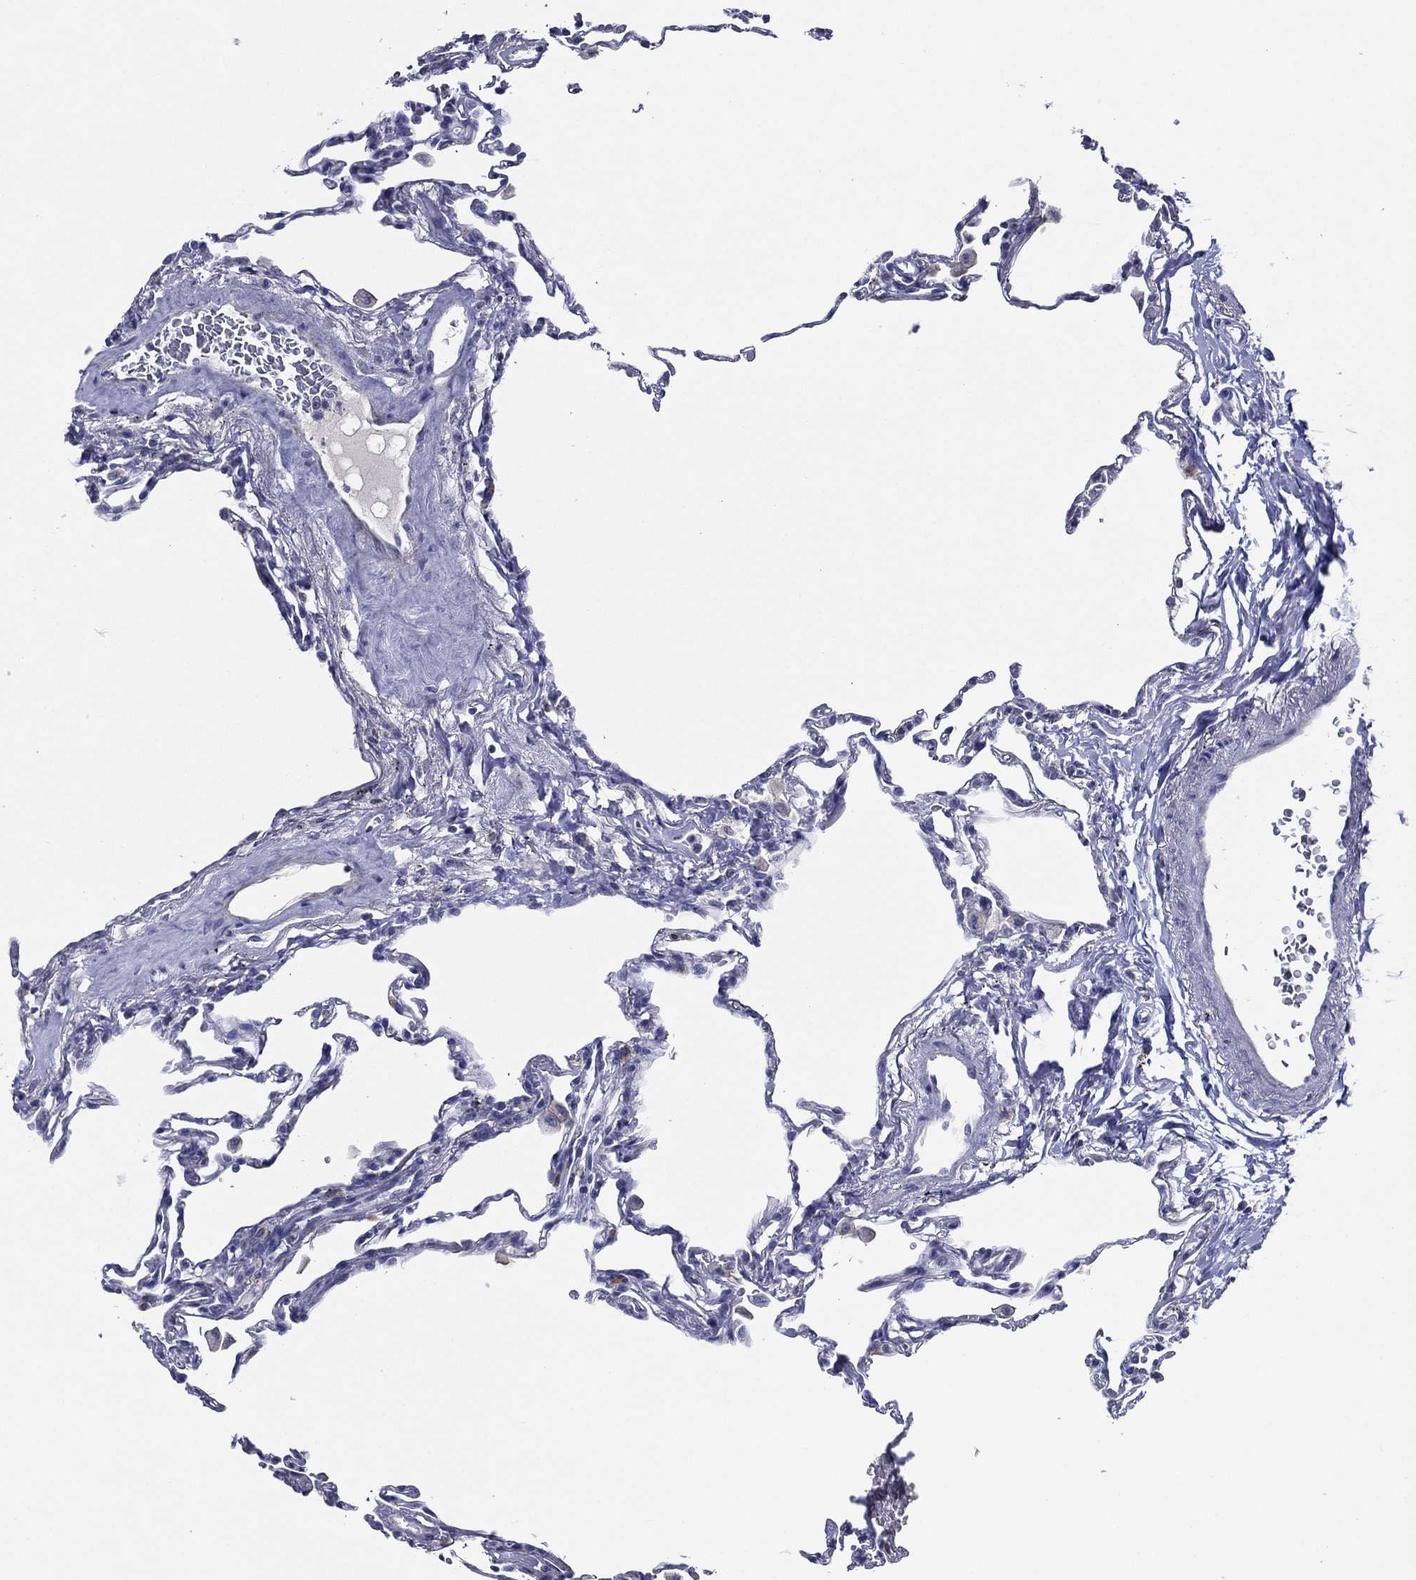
{"staining": {"intensity": "negative", "quantity": "none", "location": "none"}, "tissue": "lung", "cell_type": "Alveolar cells", "image_type": "normal", "snomed": [{"axis": "morphology", "description": "Normal tissue, NOS"}, {"axis": "topography", "description": "Lung"}], "caption": "Alveolar cells show no significant protein positivity in benign lung. (Brightfield microscopy of DAB (3,3'-diaminobenzidine) immunohistochemistry (IHC) at high magnification).", "gene": "TFAP2A", "patient": {"sex": "female", "age": 57}}